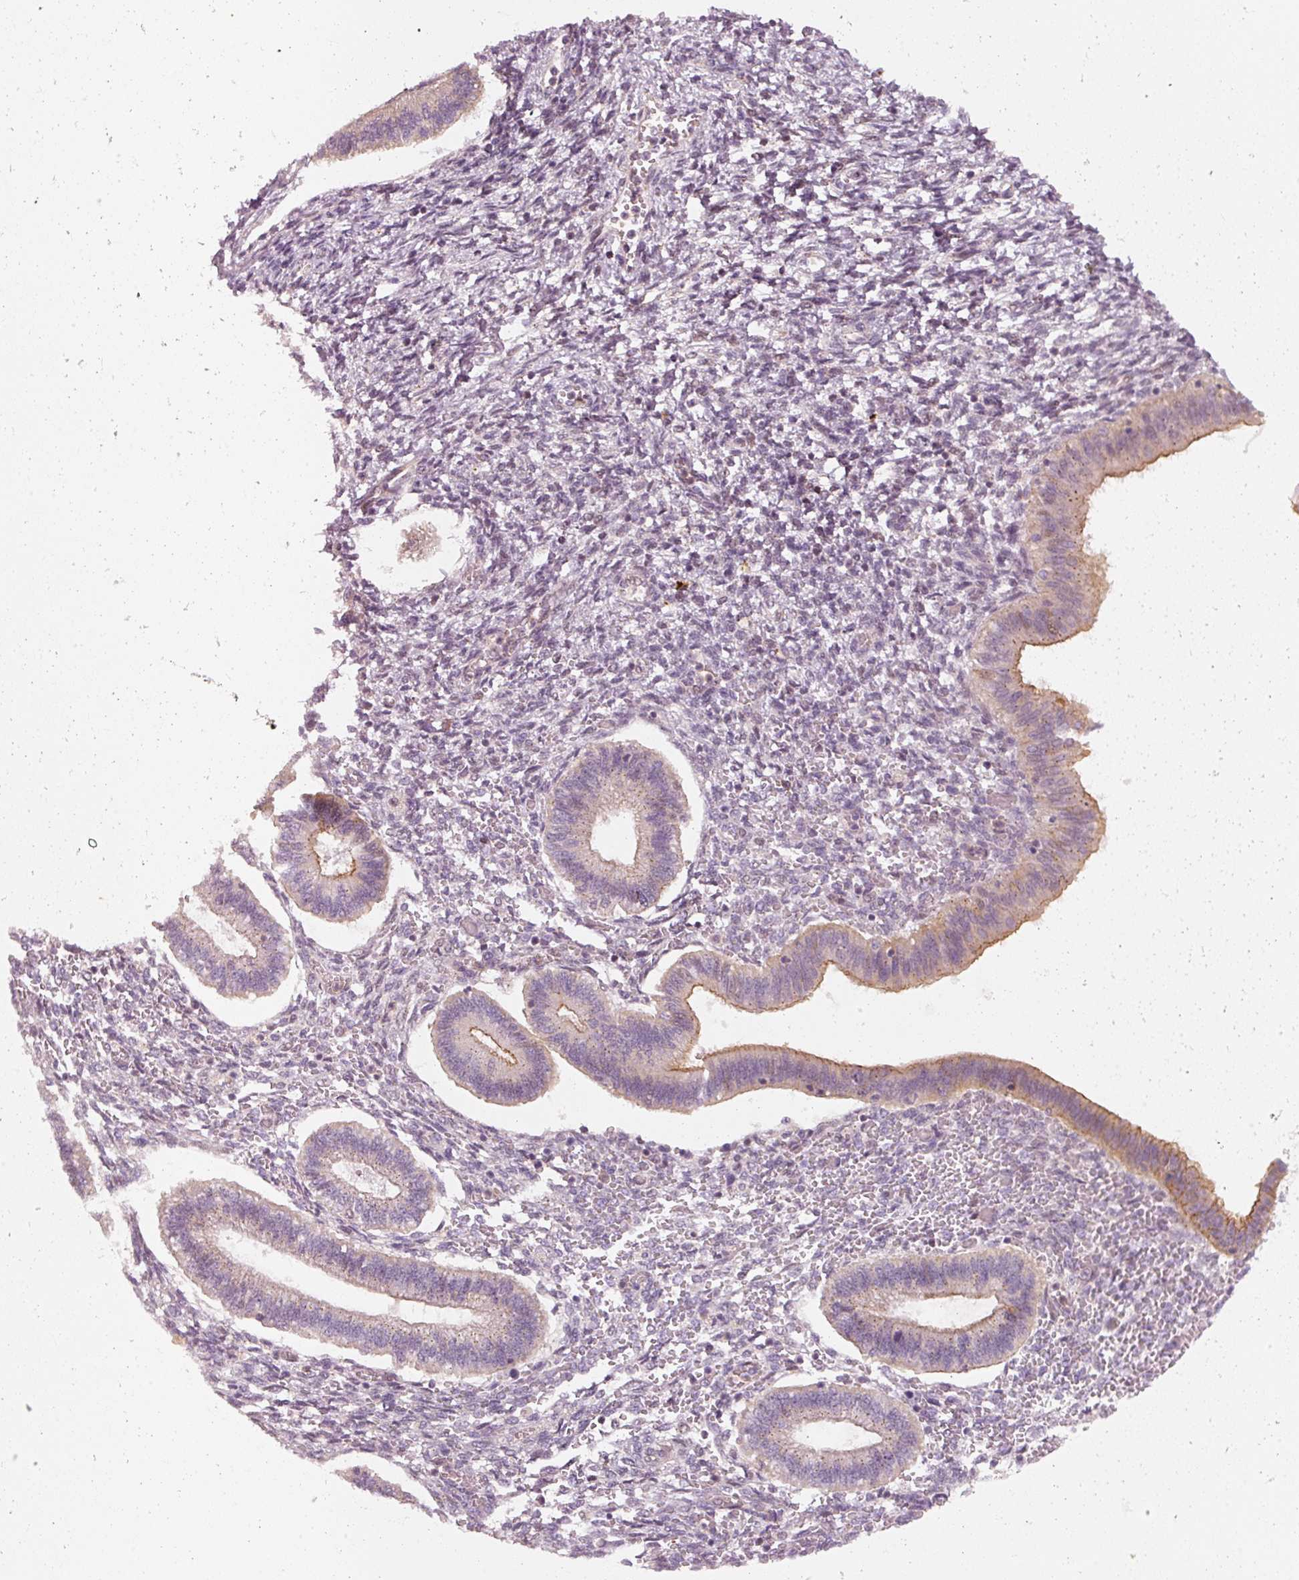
{"staining": {"intensity": "weak", "quantity": "<25%", "location": "nuclear"}, "tissue": "endometrium", "cell_type": "Cells in endometrial stroma", "image_type": "normal", "snomed": [{"axis": "morphology", "description": "Normal tissue, NOS"}, {"axis": "topography", "description": "Endometrium"}], "caption": "Immunohistochemistry of normal human endometrium exhibits no positivity in cells in endometrial stroma.", "gene": "DAPP1", "patient": {"sex": "female", "age": 25}}